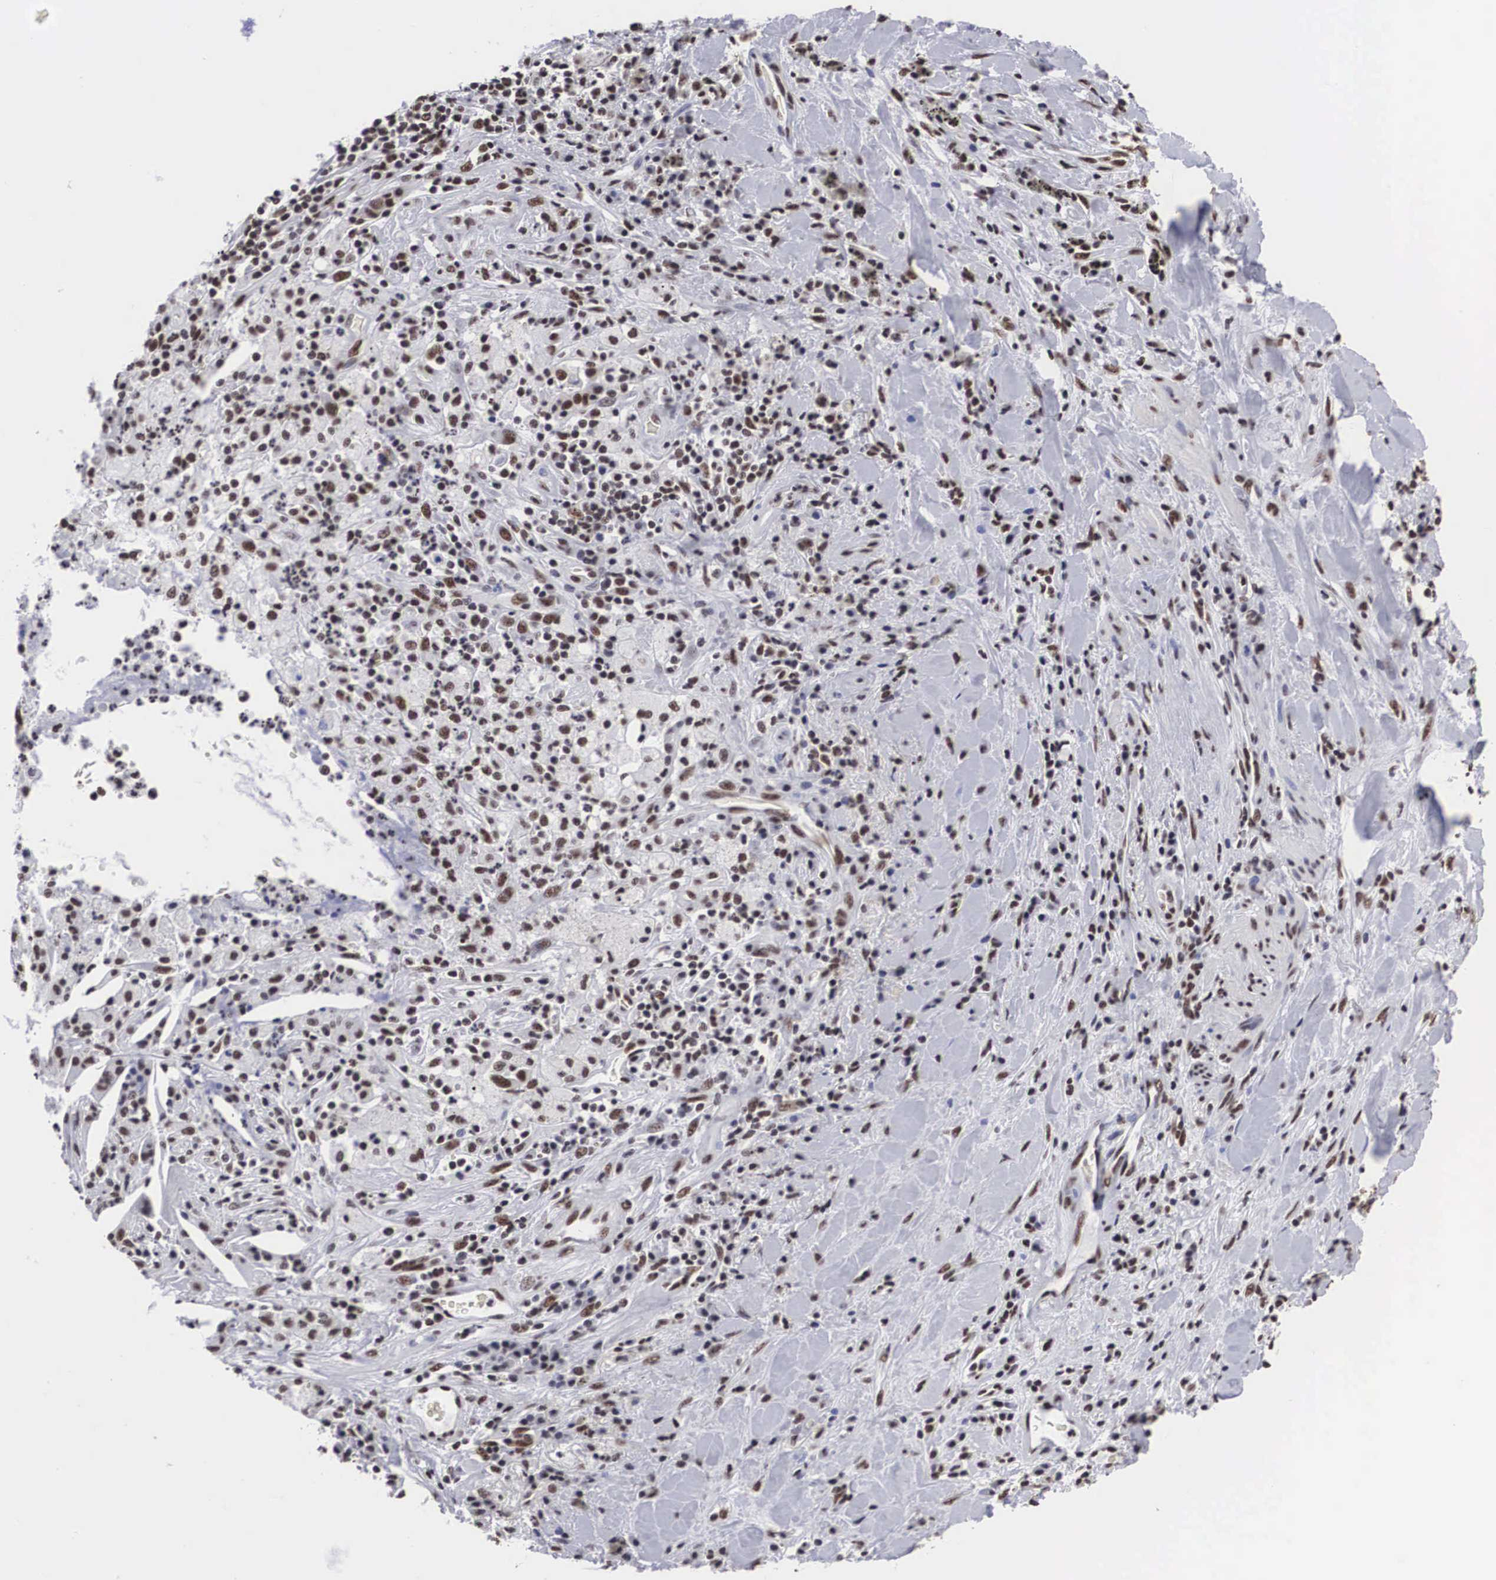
{"staining": {"intensity": "moderate", "quantity": ">75%", "location": "nuclear"}, "tissue": "lung cancer", "cell_type": "Tumor cells", "image_type": "cancer", "snomed": [{"axis": "morphology", "description": "Squamous cell carcinoma, NOS"}, {"axis": "topography", "description": "Lung"}], "caption": "A high-resolution photomicrograph shows IHC staining of lung cancer, which shows moderate nuclear positivity in approximately >75% of tumor cells.", "gene": "ACIN1", "patient": {"sex": "male", "age": 64}}